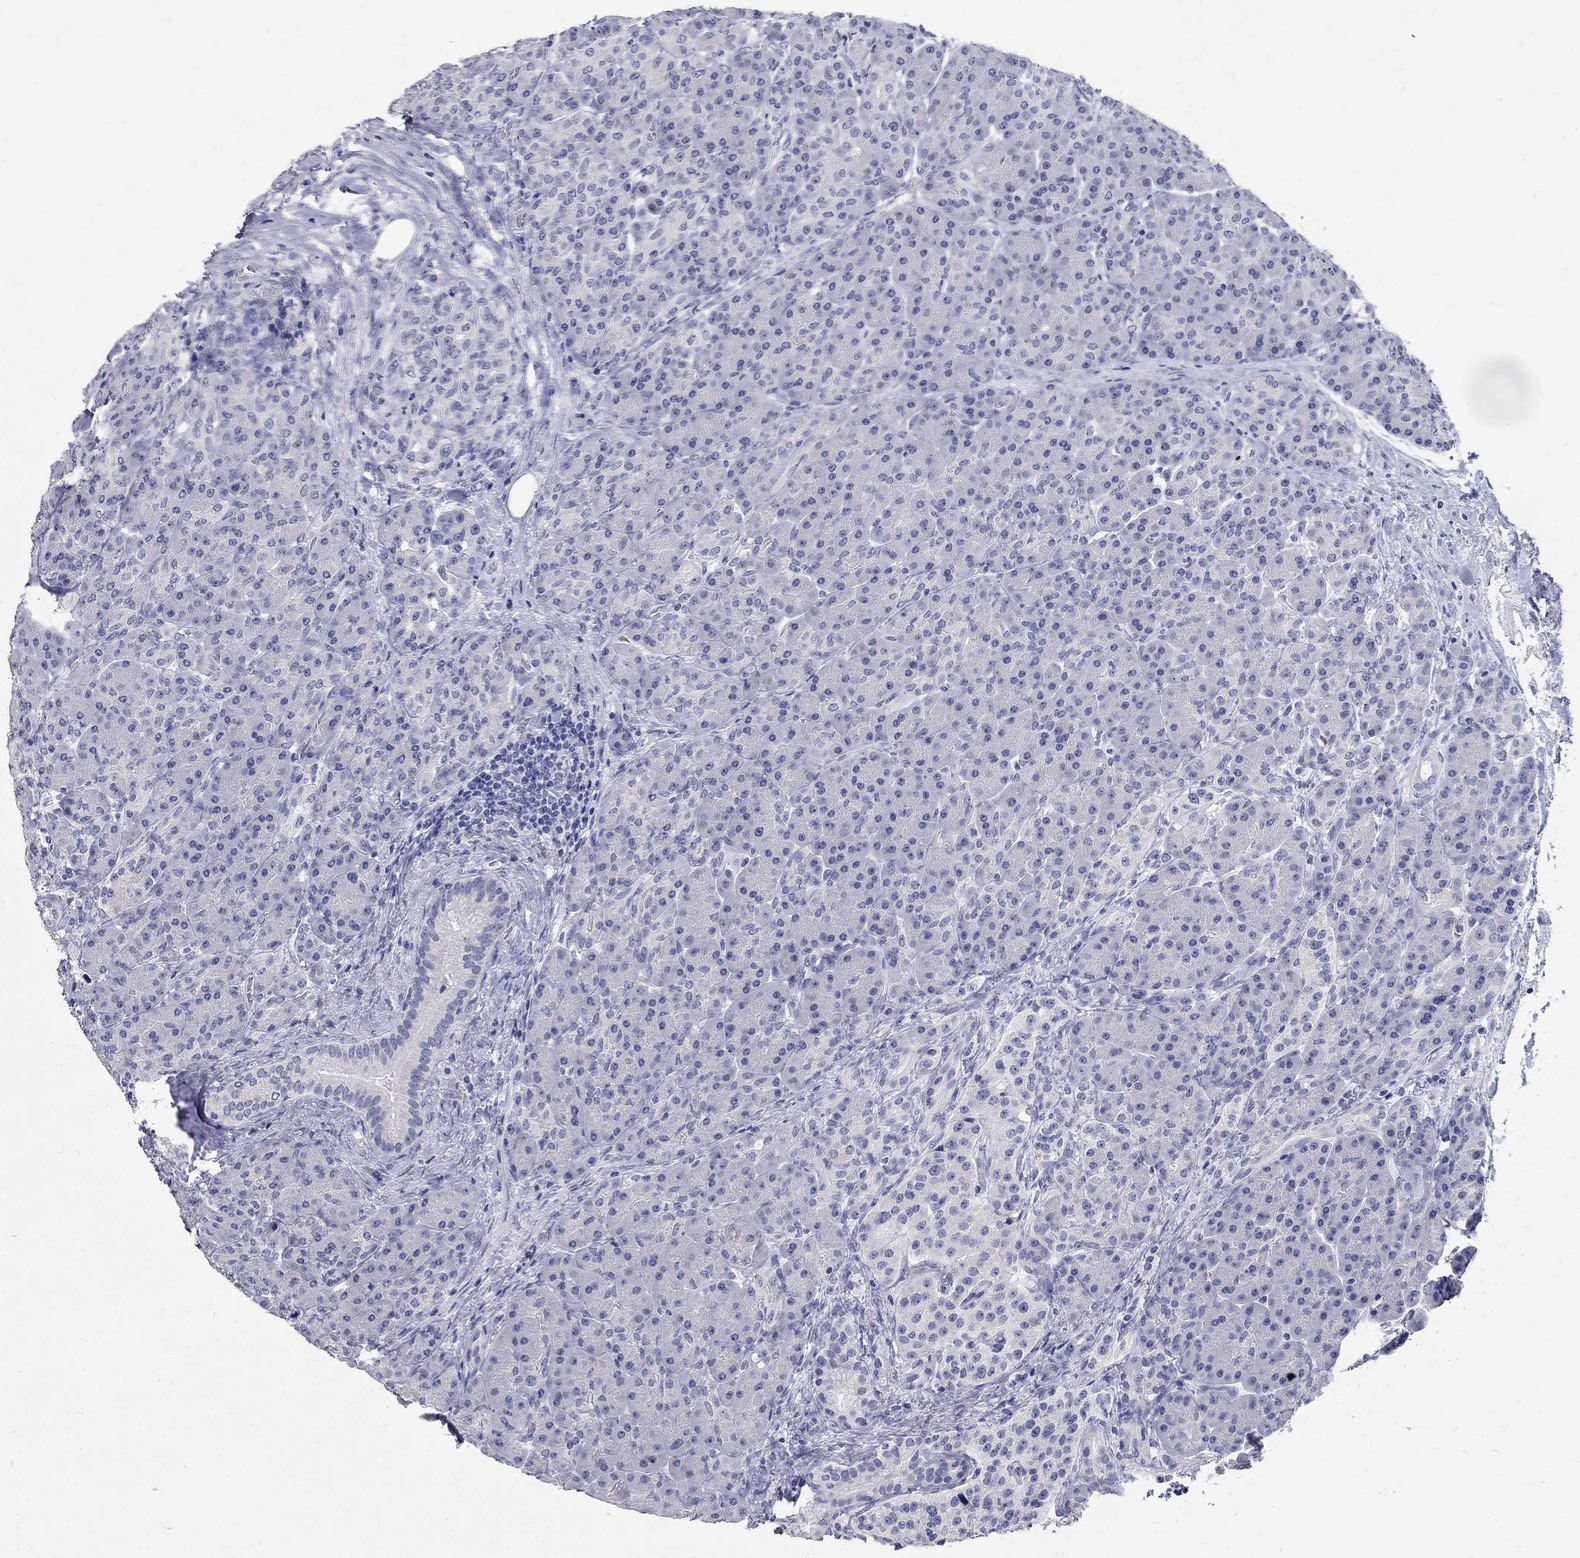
{"staining": {"intensity": "negative", "quantity": "none", "location": "none"}, "tissue": "pancreas", "cell_type": "Exocrine glandular cells", "image_type": "normal", "snomed": [{"axis": "morphology", "description": "Normal tissue, NOS"}, {"axis": "topography", "description": "Pancreas"}], "caption": "Histopathology image shows no protein expression in exocrine glandular cells of normal pancreas. Brightfield microscopy of immunohistochemistry stained with DAB (brown) and hematoxylin (blue), captured at high magnification.", "gene": "SOX2", "patient": {"sex": "male", "age": 70}}